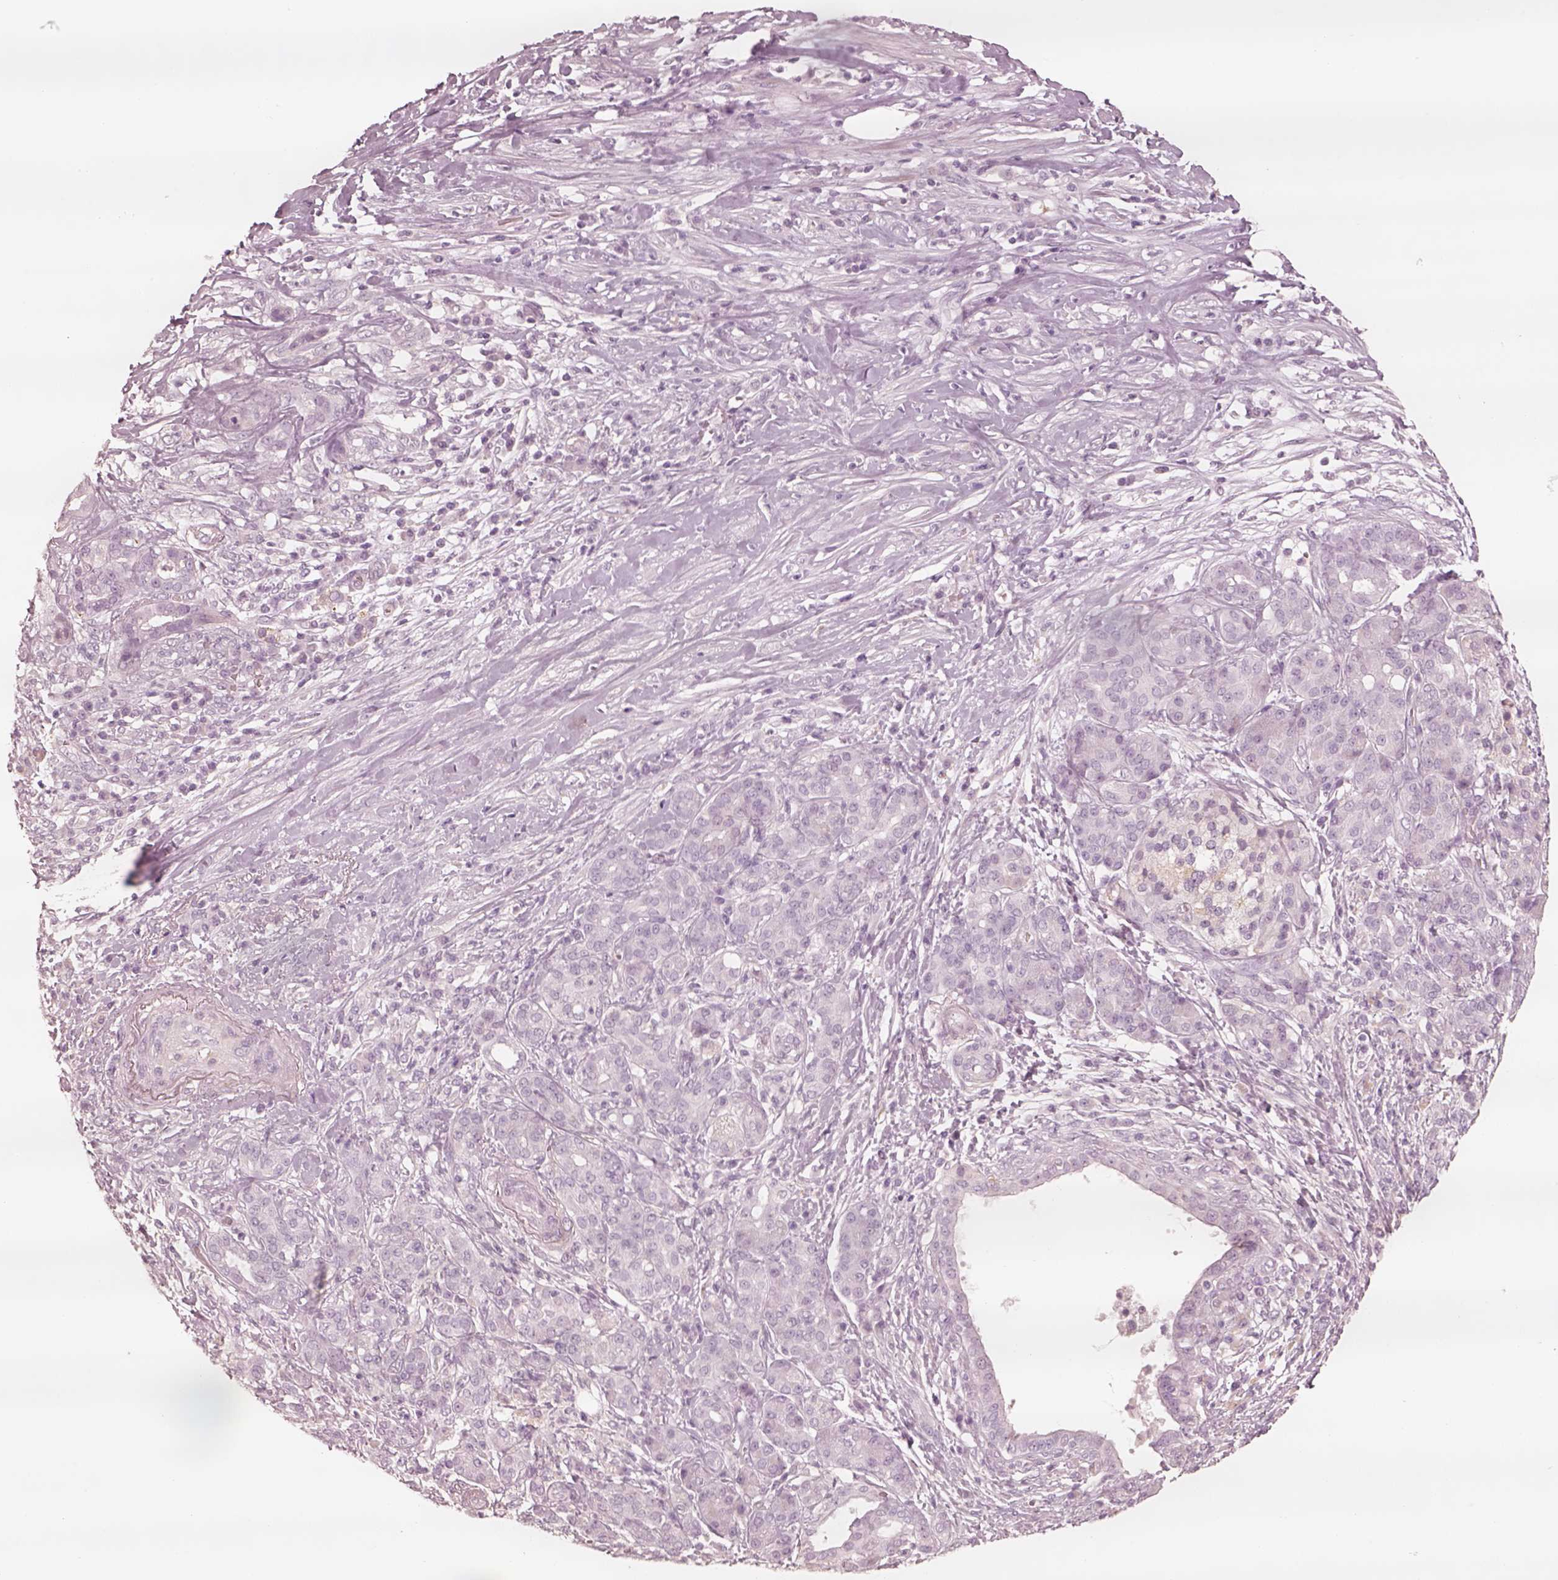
{"staining": {"intensity": "negative", "quantity": "none", "location": "none"}, "tissue": "pancreatic cancer", "cell_type": "Tumor cells", "image_type": "cancer", "snomed": [{"axis": "morphology", "description": "Normal tissue, NOS"}, {"axis": "morphology", "description": "Inflammation, NOS"}, {"axis": "morphology", "description": "Adenocarcinoma, NOS"}, {"axis": "topography", "description": "Pancreas"}], "caption": "Protein analysis of pancreatic cancer exhibits no significant expression in tumor cells.", "gene": "DNAAF9", "patient": {"sex": "male", "age": 57}}